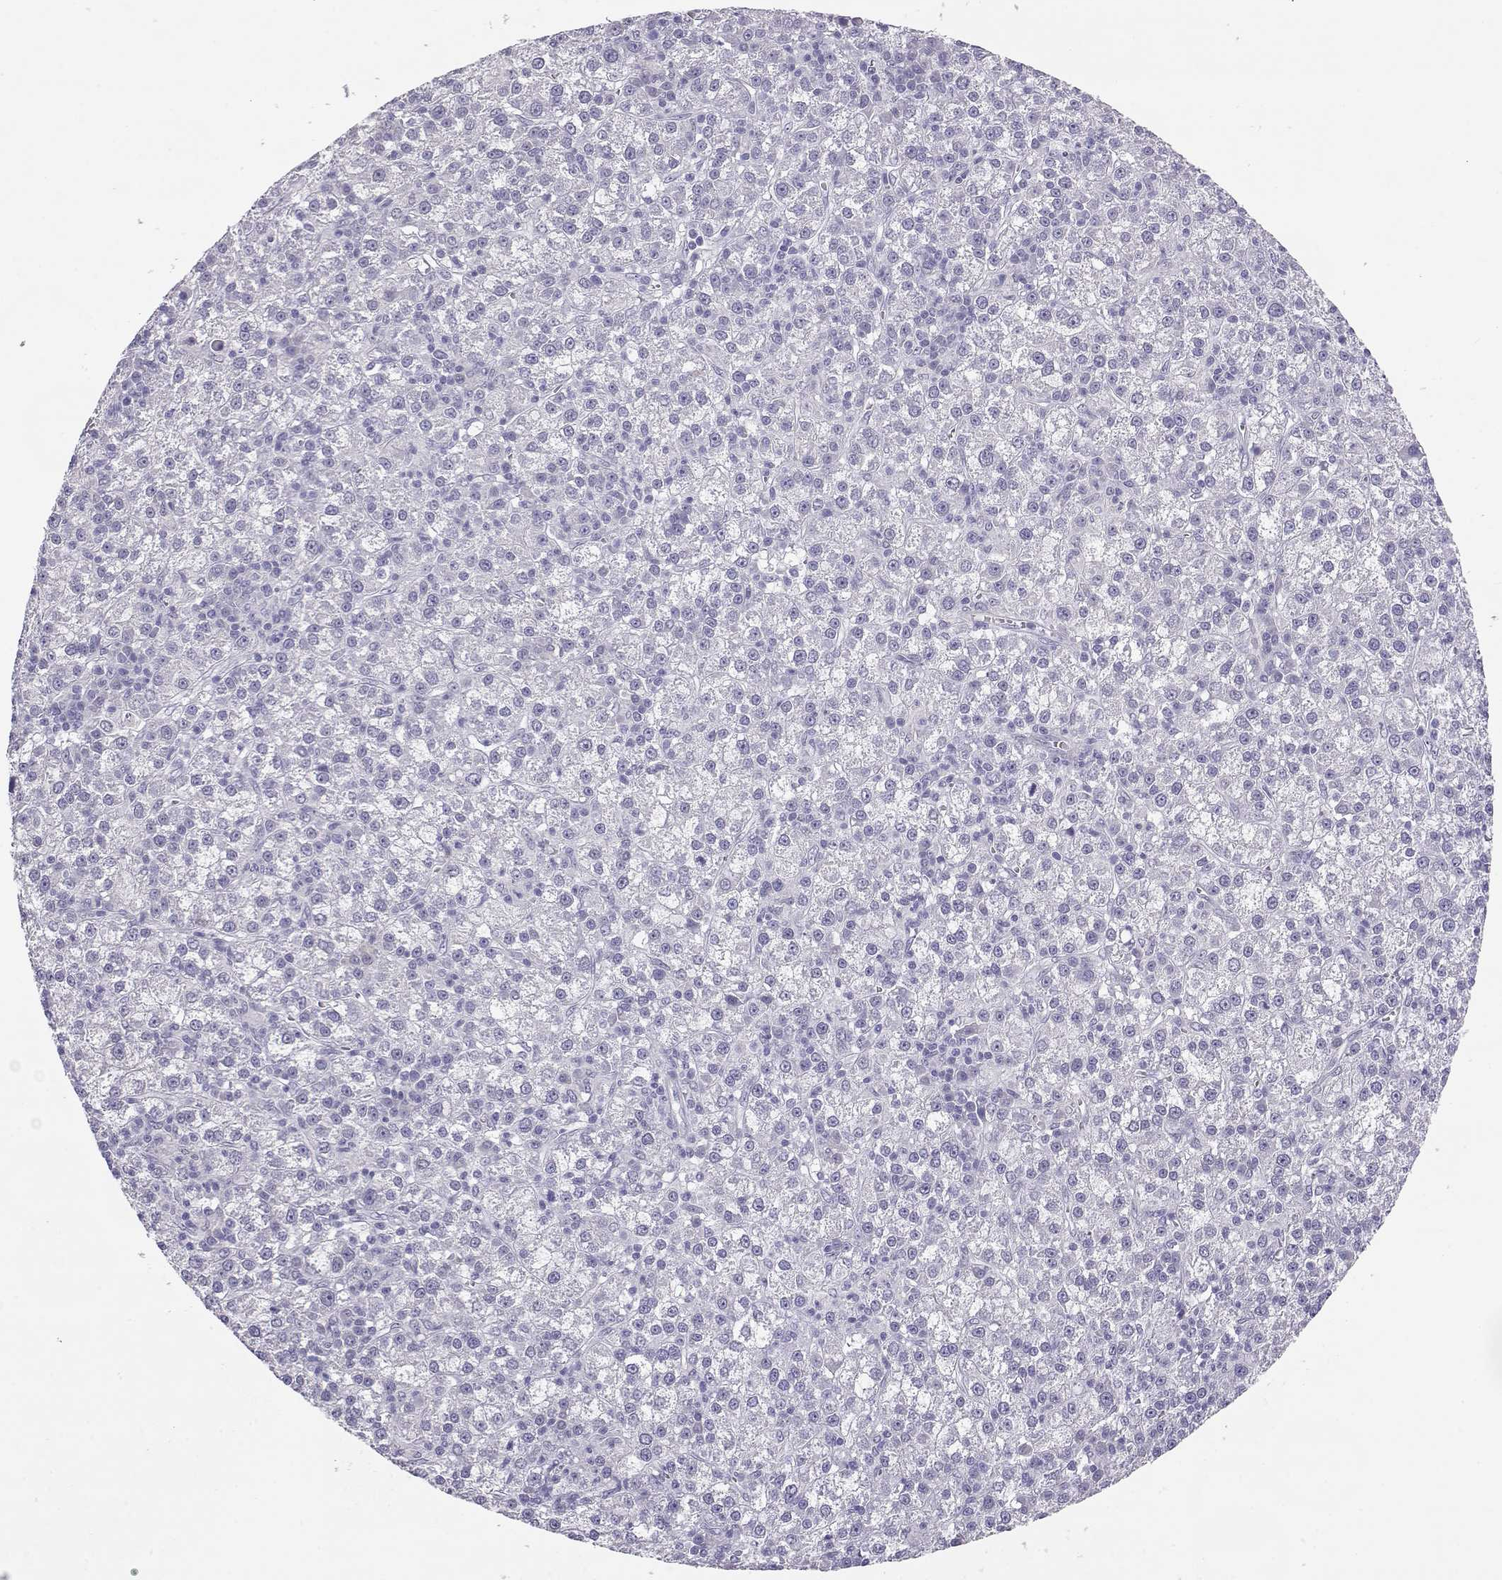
{"staining": {"intensity": "negative", "quantity": "none", "location": "none"}, "tissue": "liver cancer", "cell_type": "Tumor cells", "image_type": "cancer", "snomed": [{"axis": "morphology", "description": "Carcinoma, Hepatocellular, NOS"}, {"axis": "topography", "description": "Liver"}], "caption": "IHC micrograph of neoplastic tissue: human hepatocellular carcinoma (liver) stained with DAB (3,3'-diaminobenzidine) demonstrates no significant protein positivity in tumor cells.", "gene": "ENDOU", "patient": {"sex": "female", "age": 60}}